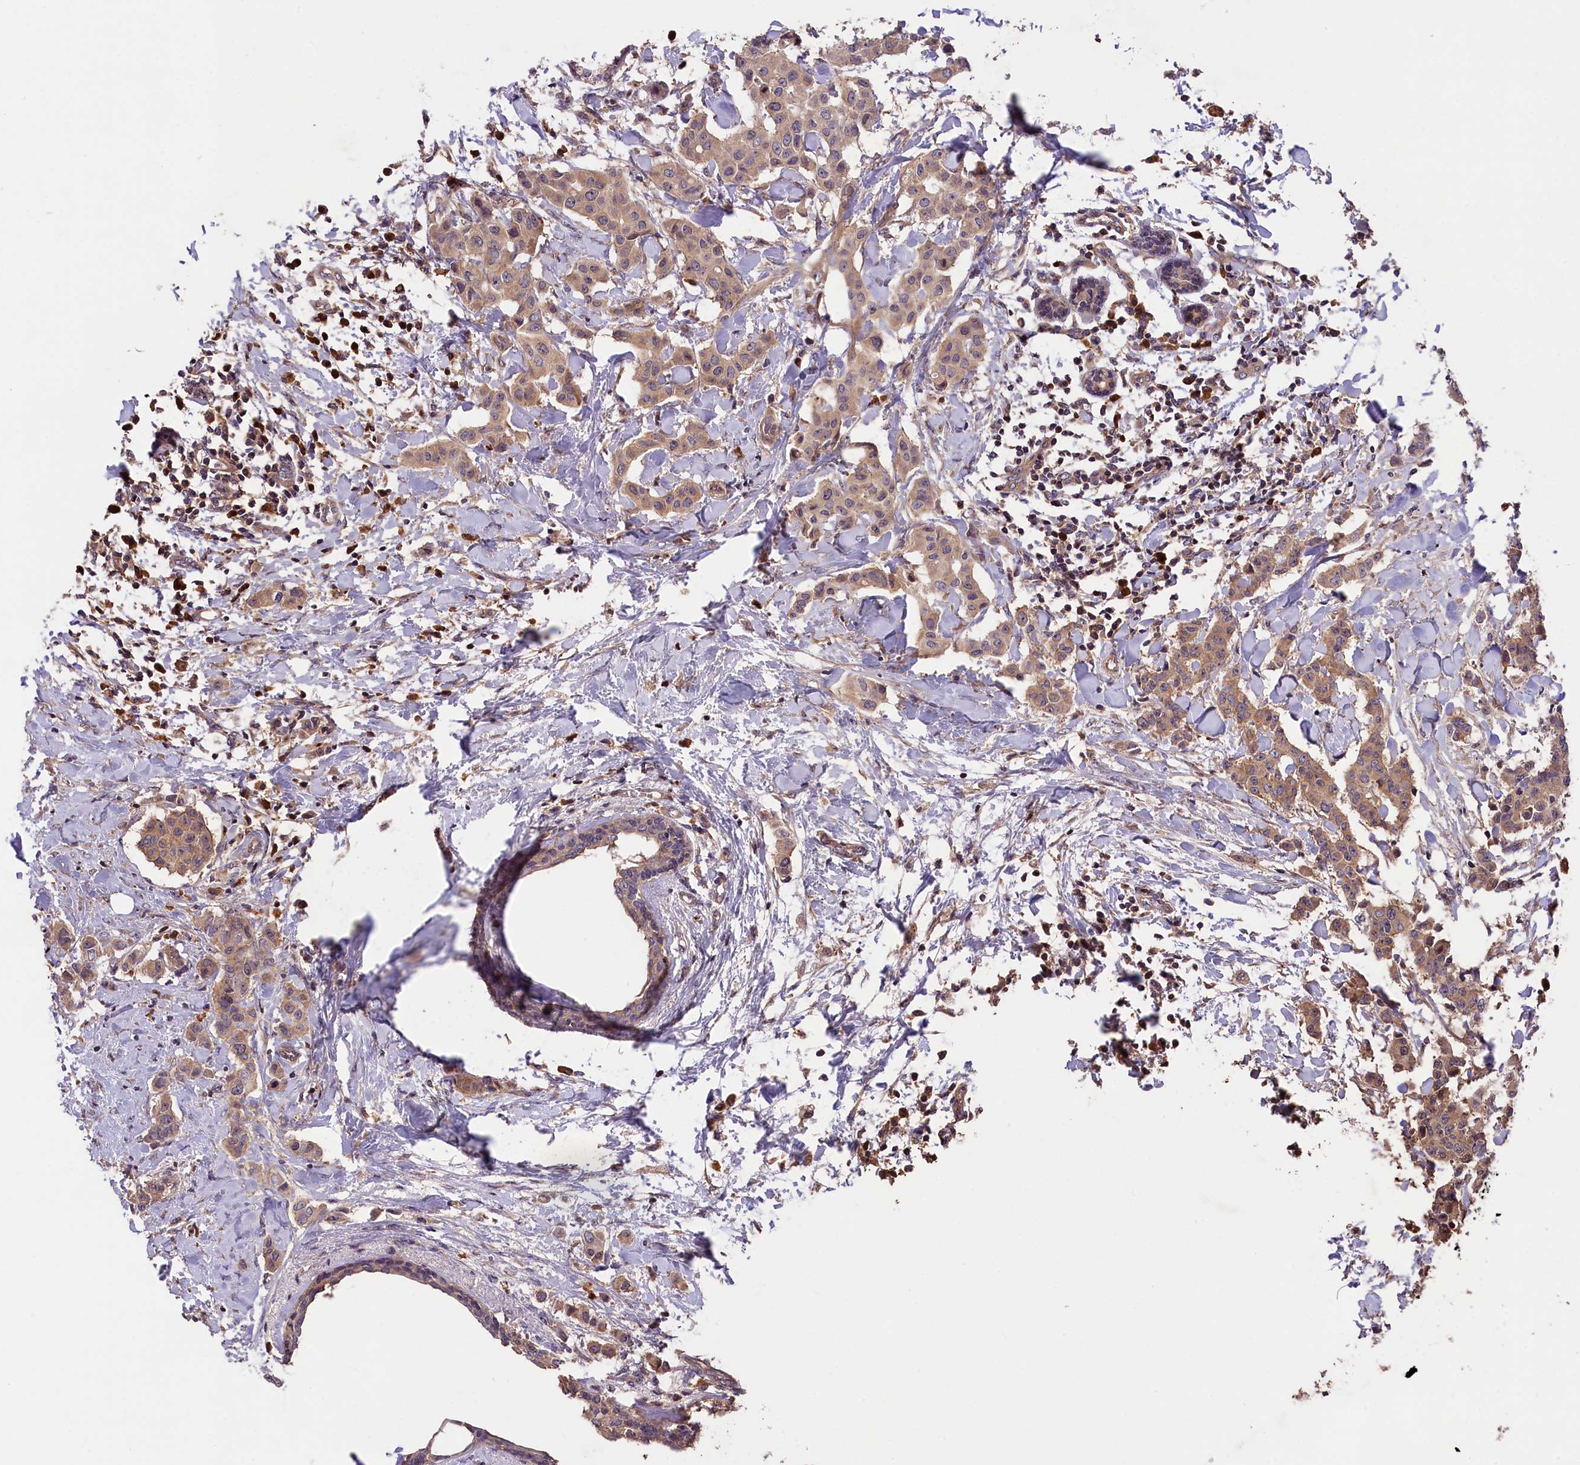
{"staining": {"intensity": "weak", "quantity": ">75%", "location": "cytoplasmic/membranous"}, "tissue": "breast cancer", "cell_type": "Tumor cells", "image_type": "cancer", "snomed": [{"axis": "morphology", "description": "Duct carcinoma"}, {"axis": "topography", "description": "Breast"}], "caption": "A brown stain labels weak cytoplasmic/membranous expression of a protein in human intraductal carcinoma (breast) tumor cells.", "gene": "SETD6", "patient": {"sex": "female", "age": 40}}